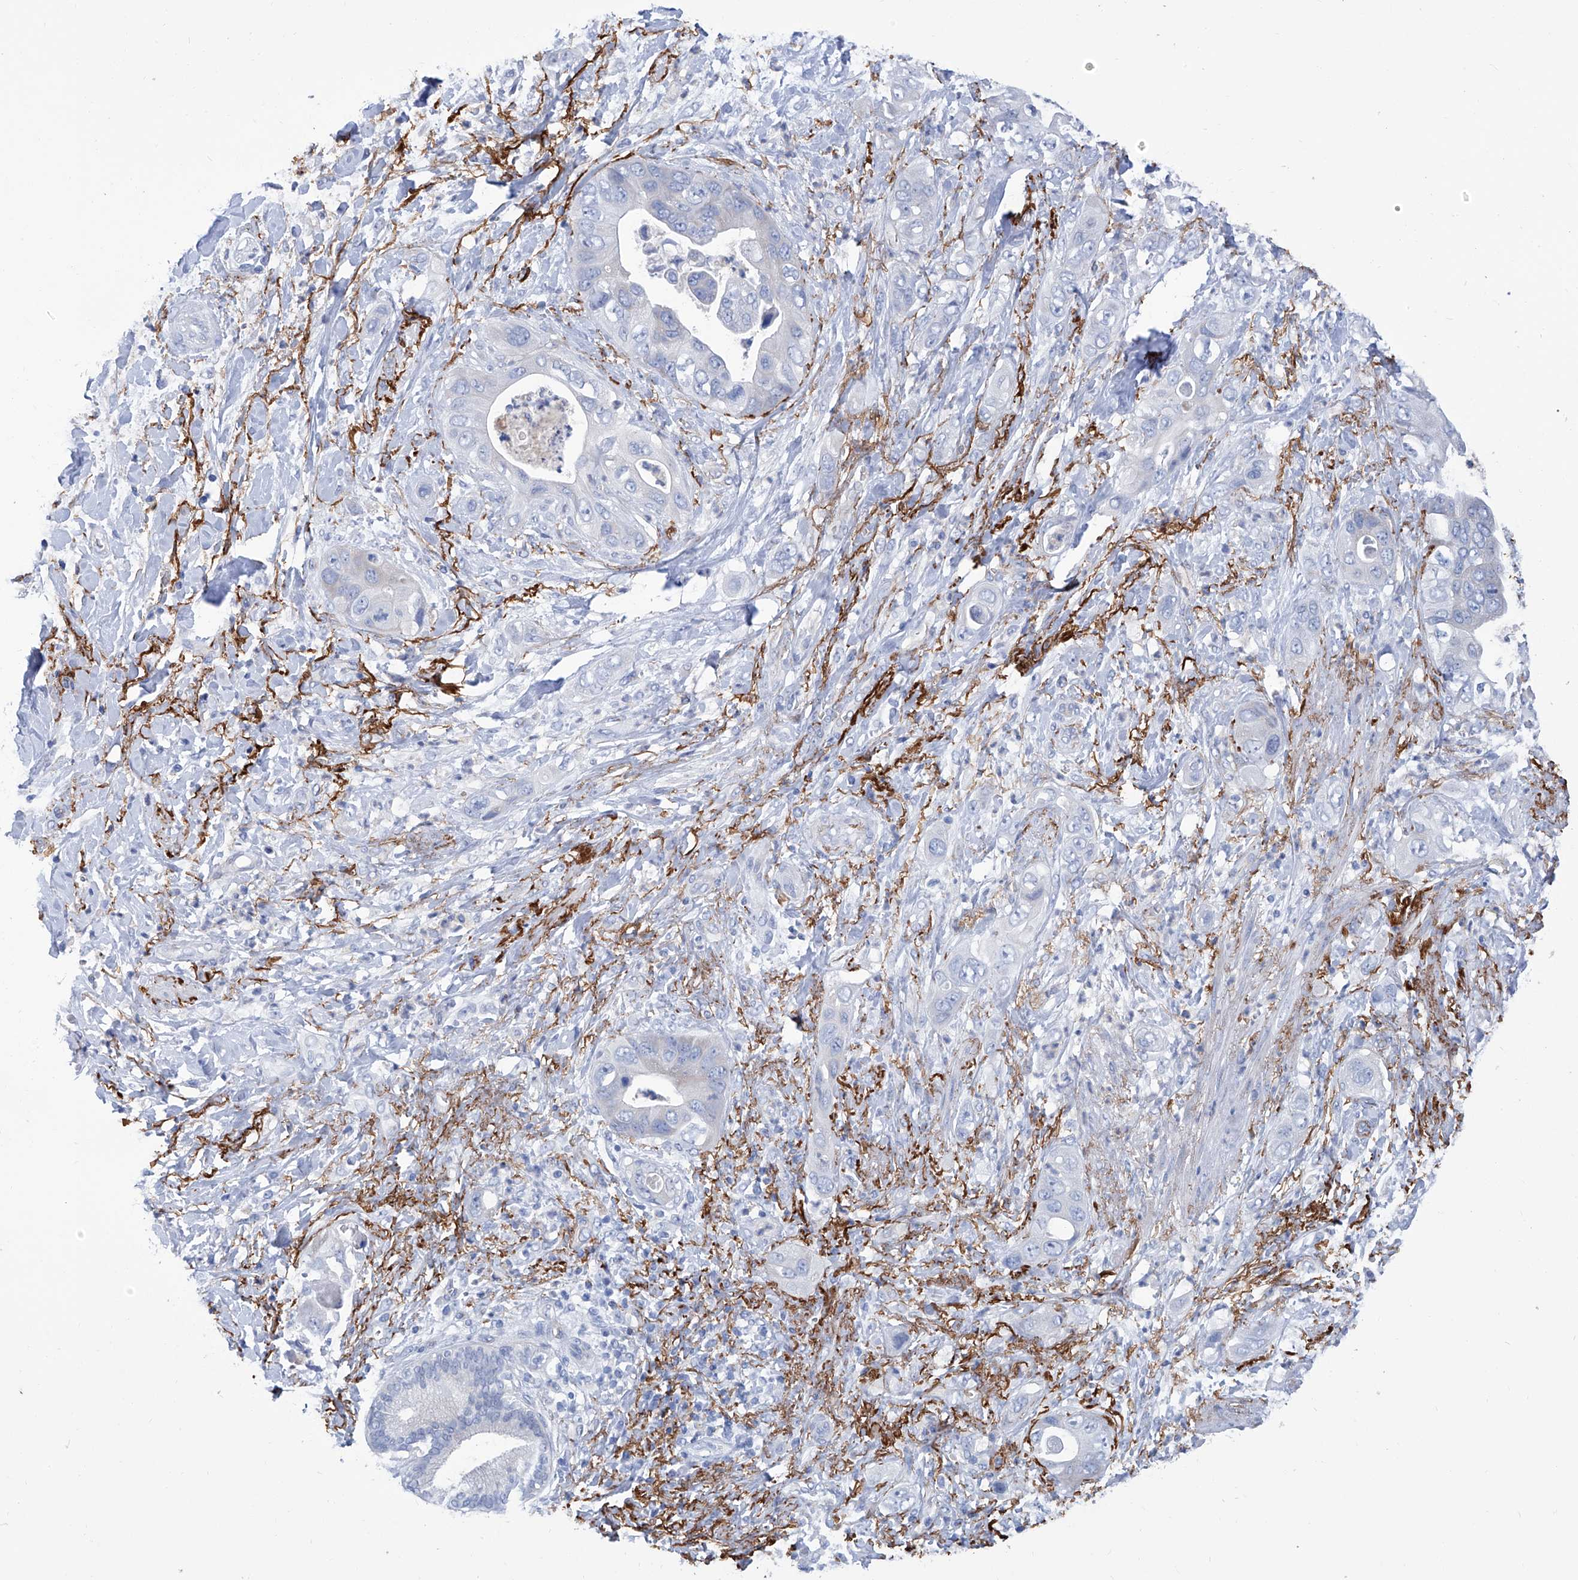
{"staining": {"intensity": "negative", "quantity": "none", "location": "none"}, "tissue": "pancreatic cancer", "cell_type": "Tumor cells", "image_type": "cancer", "snomed": [{"axis": "morphology", "description": "Adenocarcinoma, NOS"}, {"axis": "topography", "description": "Pancreas"}], "caption": "Human pancreatic cancer (adenocarcinoma) stained for a protein using immunohistochemistry (IHC) demonstrates no expression in tumor cells.", "gene": "SMS", "patient": {"sex": "female", "age": 78}}